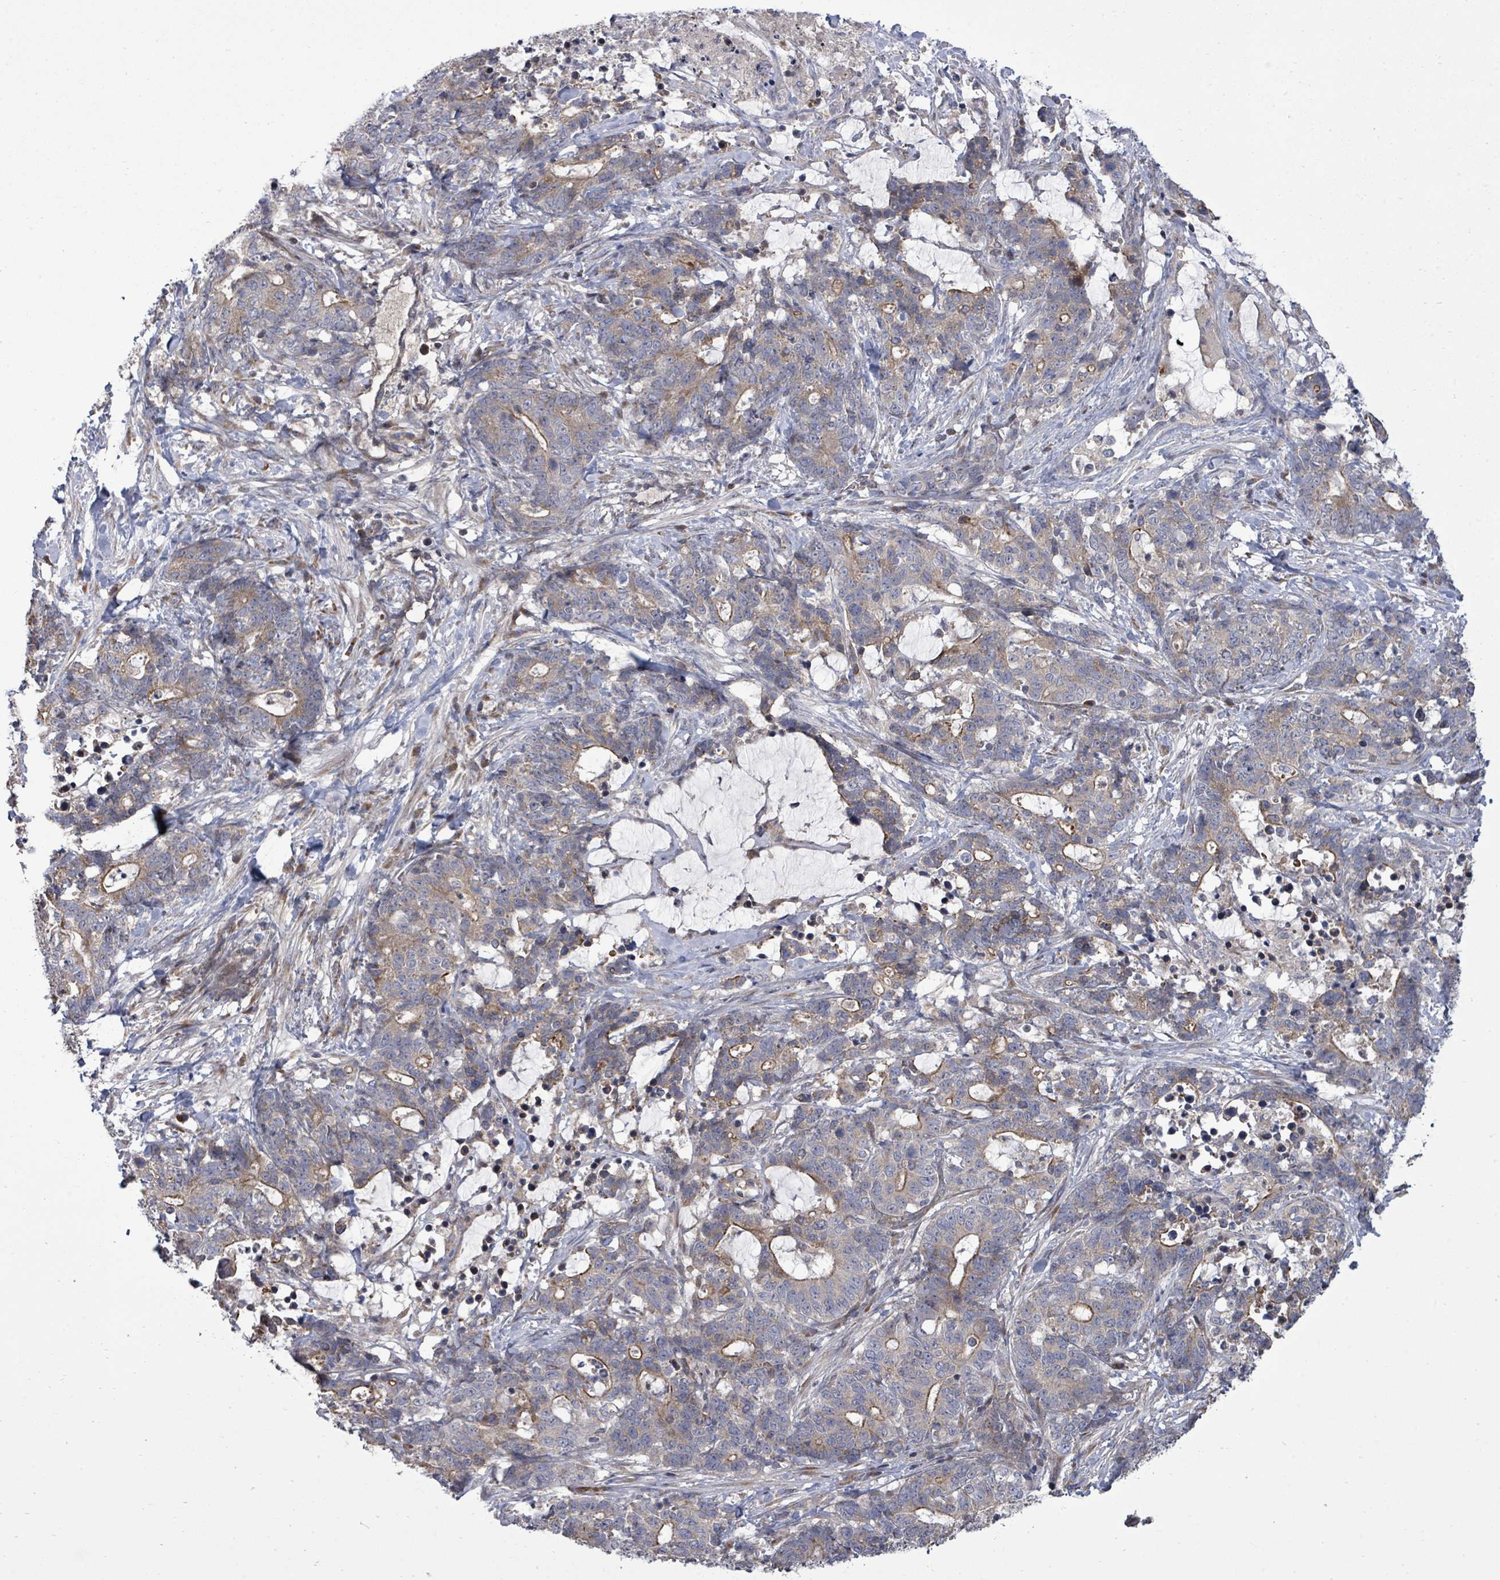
{"staining": {"intensity": "moderate", "quantity": "<25%", "location": "cytoplasmic/membranous"}, "tissue": "stomach cancer", "cell_type": "Tumor cells", "image_type": "cancer", "snomed": [{"axis": "morphology", "description": "Normal tissue, NOS"}, {"axis": "morphology", "description": "Adenocarcinoma, NOS"}, {"axis": "topography", "description": "Stomach"}], "caption": "An image of stomach adenocarcinoma stained for a protein displays moderate cytoplasmic/membranous brown staining in tumor cells. Nuclei are stained in blue.", "gene": "KRTAP27-1", "patient": {"sex": "female", "age": 64}}